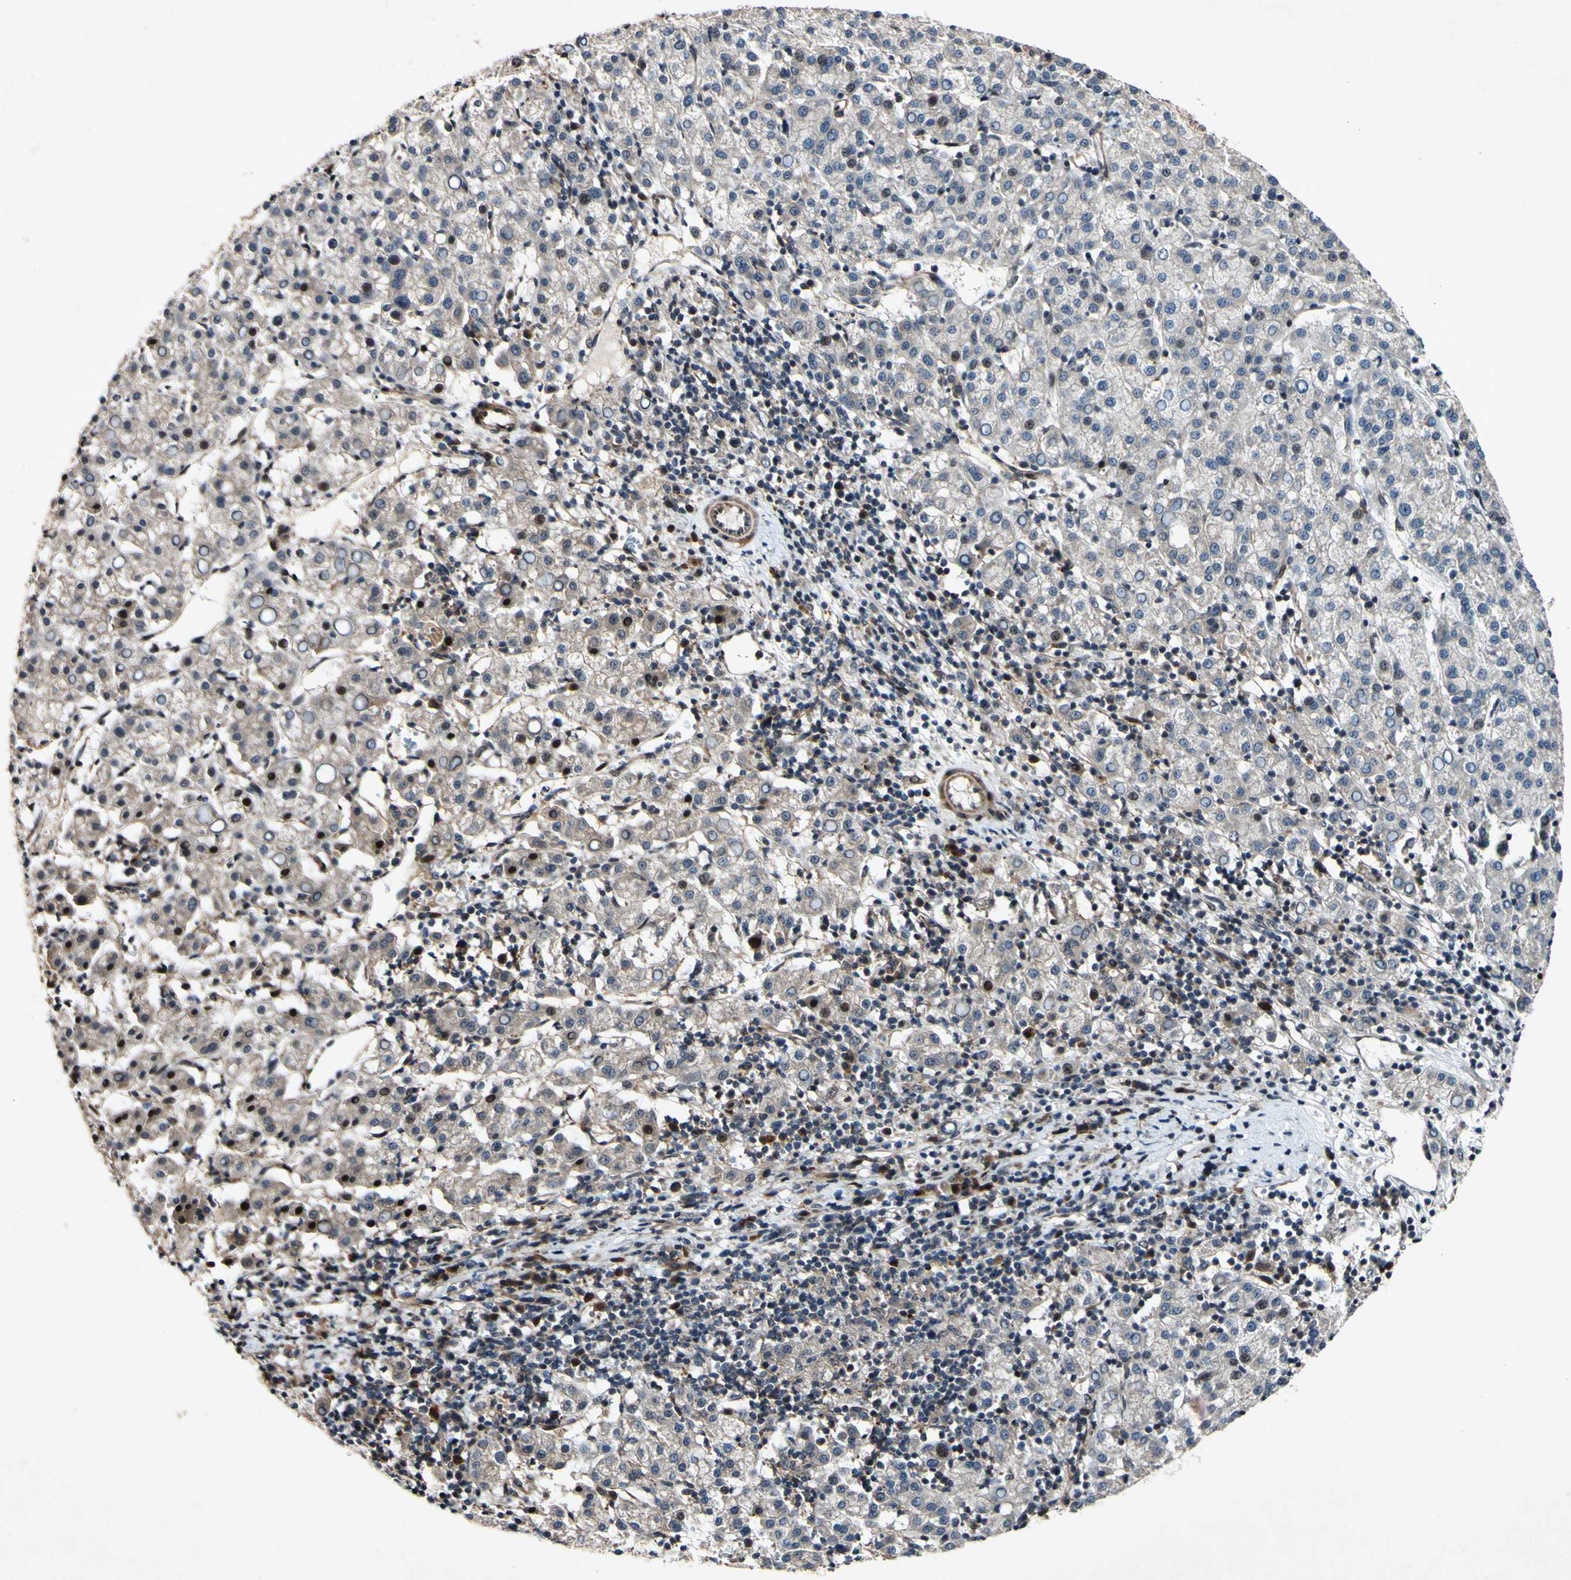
{"staining": {"intensity": "weak", "quantity": "<25%", "location": "cytoplasmic/membranous"}, "tissue": "liver cancer", "cell_type": "Tumor cells", "image_type": "cancer", "snomed": [{"axis": "morphology", "description": "Carcinoma, Hepatocellular, NOS"}, {"axis": "topography", "description": "Liver"}], "caption": "IHC image of hepatocellular carcinoma (liver) stained for a protein (brown), which demonstrates no staining in tumor cells.", "gene": "CSNK1E", "patient": {"sex": "female", "age": 58}}